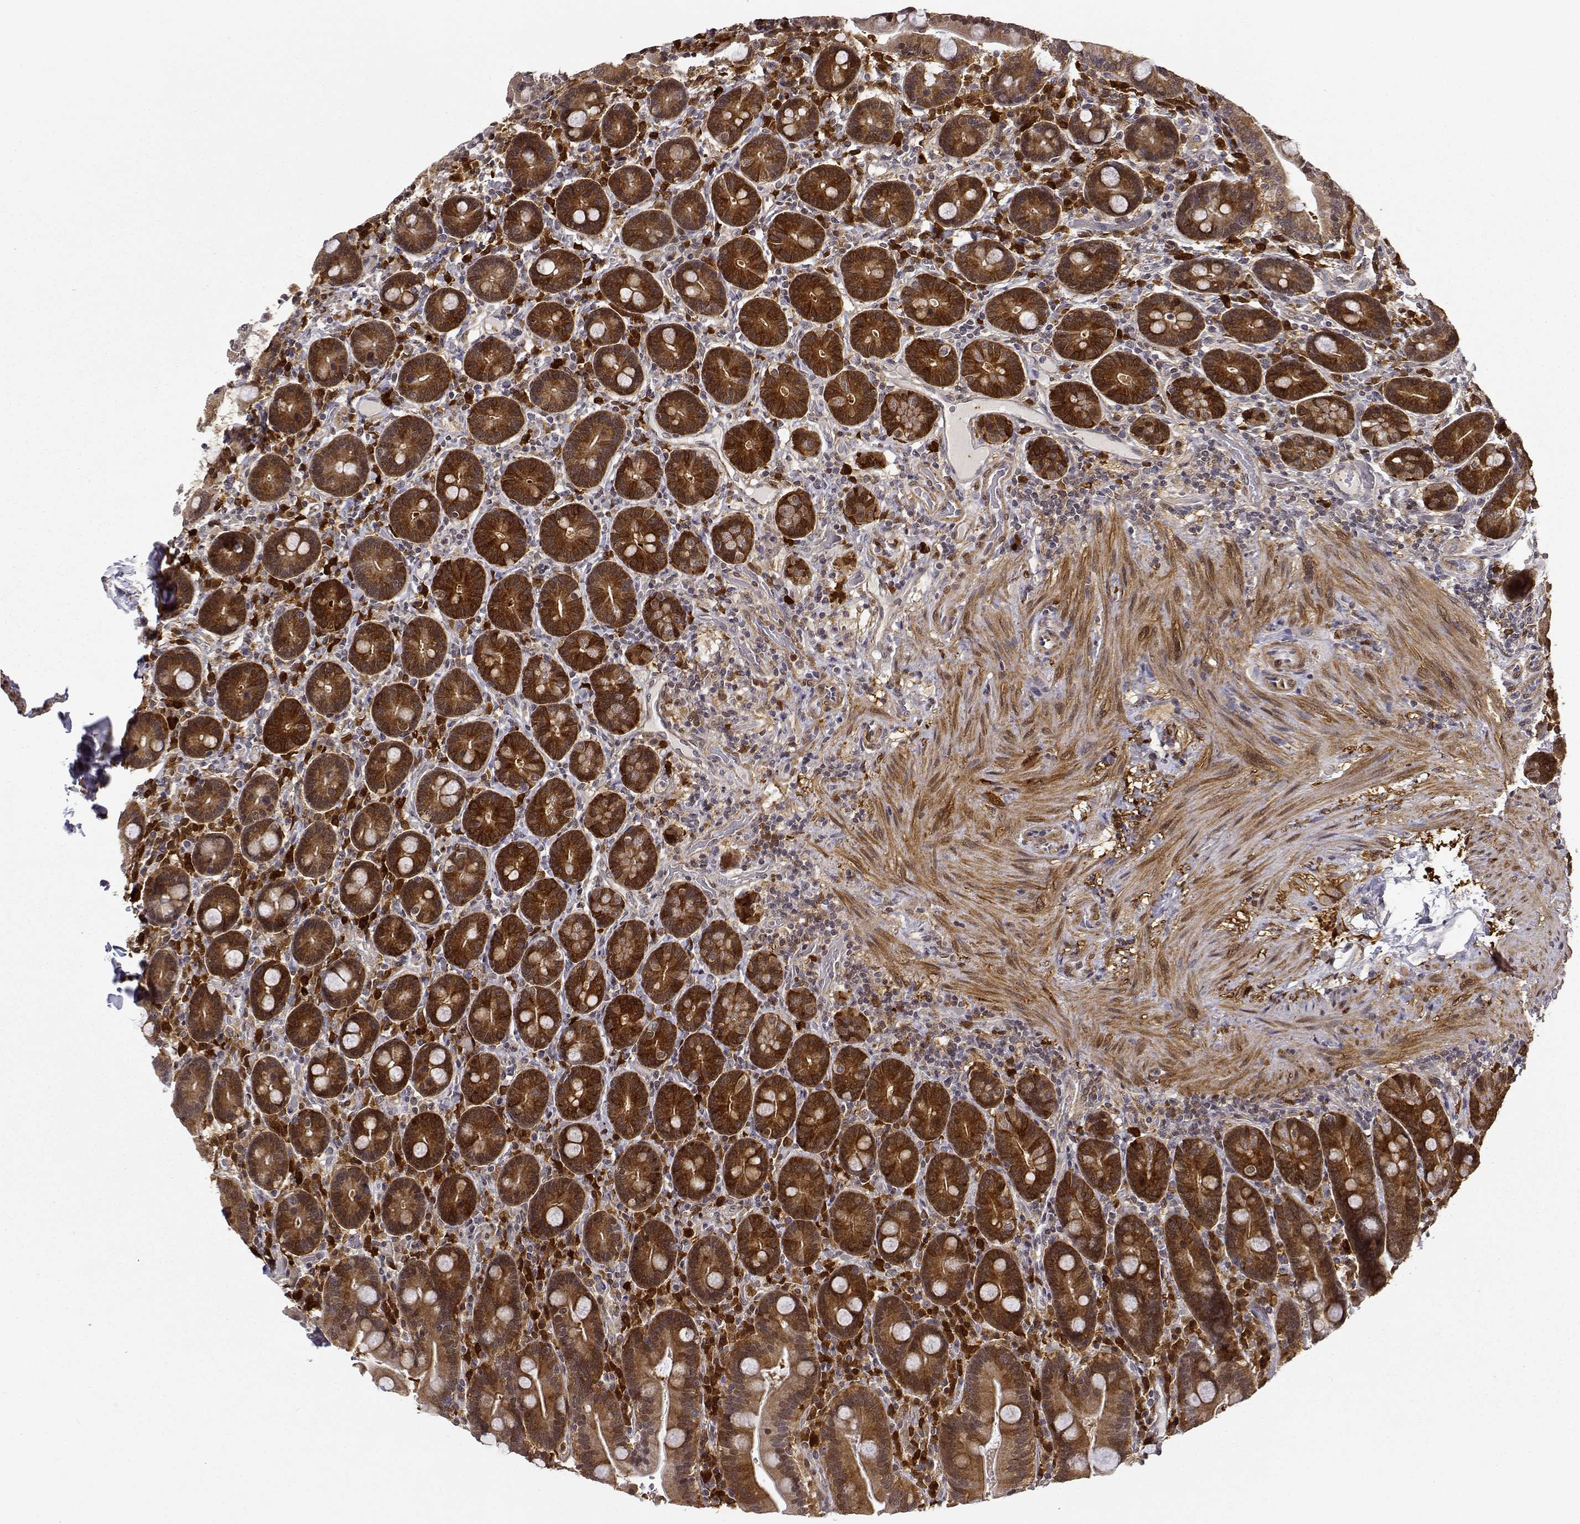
{"staining": {"intensity": "strong", "quantity": "25%-75%", "location": "cytoplasmic/membranous"}, "tissue": "duodenum", "cell_type": "Glandular cells", "image_type": "normal", "snomed": [{"axis": "morphology", "description": "Normal tissue, NOS"}, {"axis": "topography", "description": "Duodenum"}], "caption": "Glandular cells demonstrate strong cytoplasmic/membranous positivity in about 25%-75% of cells in normal duodenum.", "gene": "PHGDH", "patient": {"sex": "female", "age": 62}}